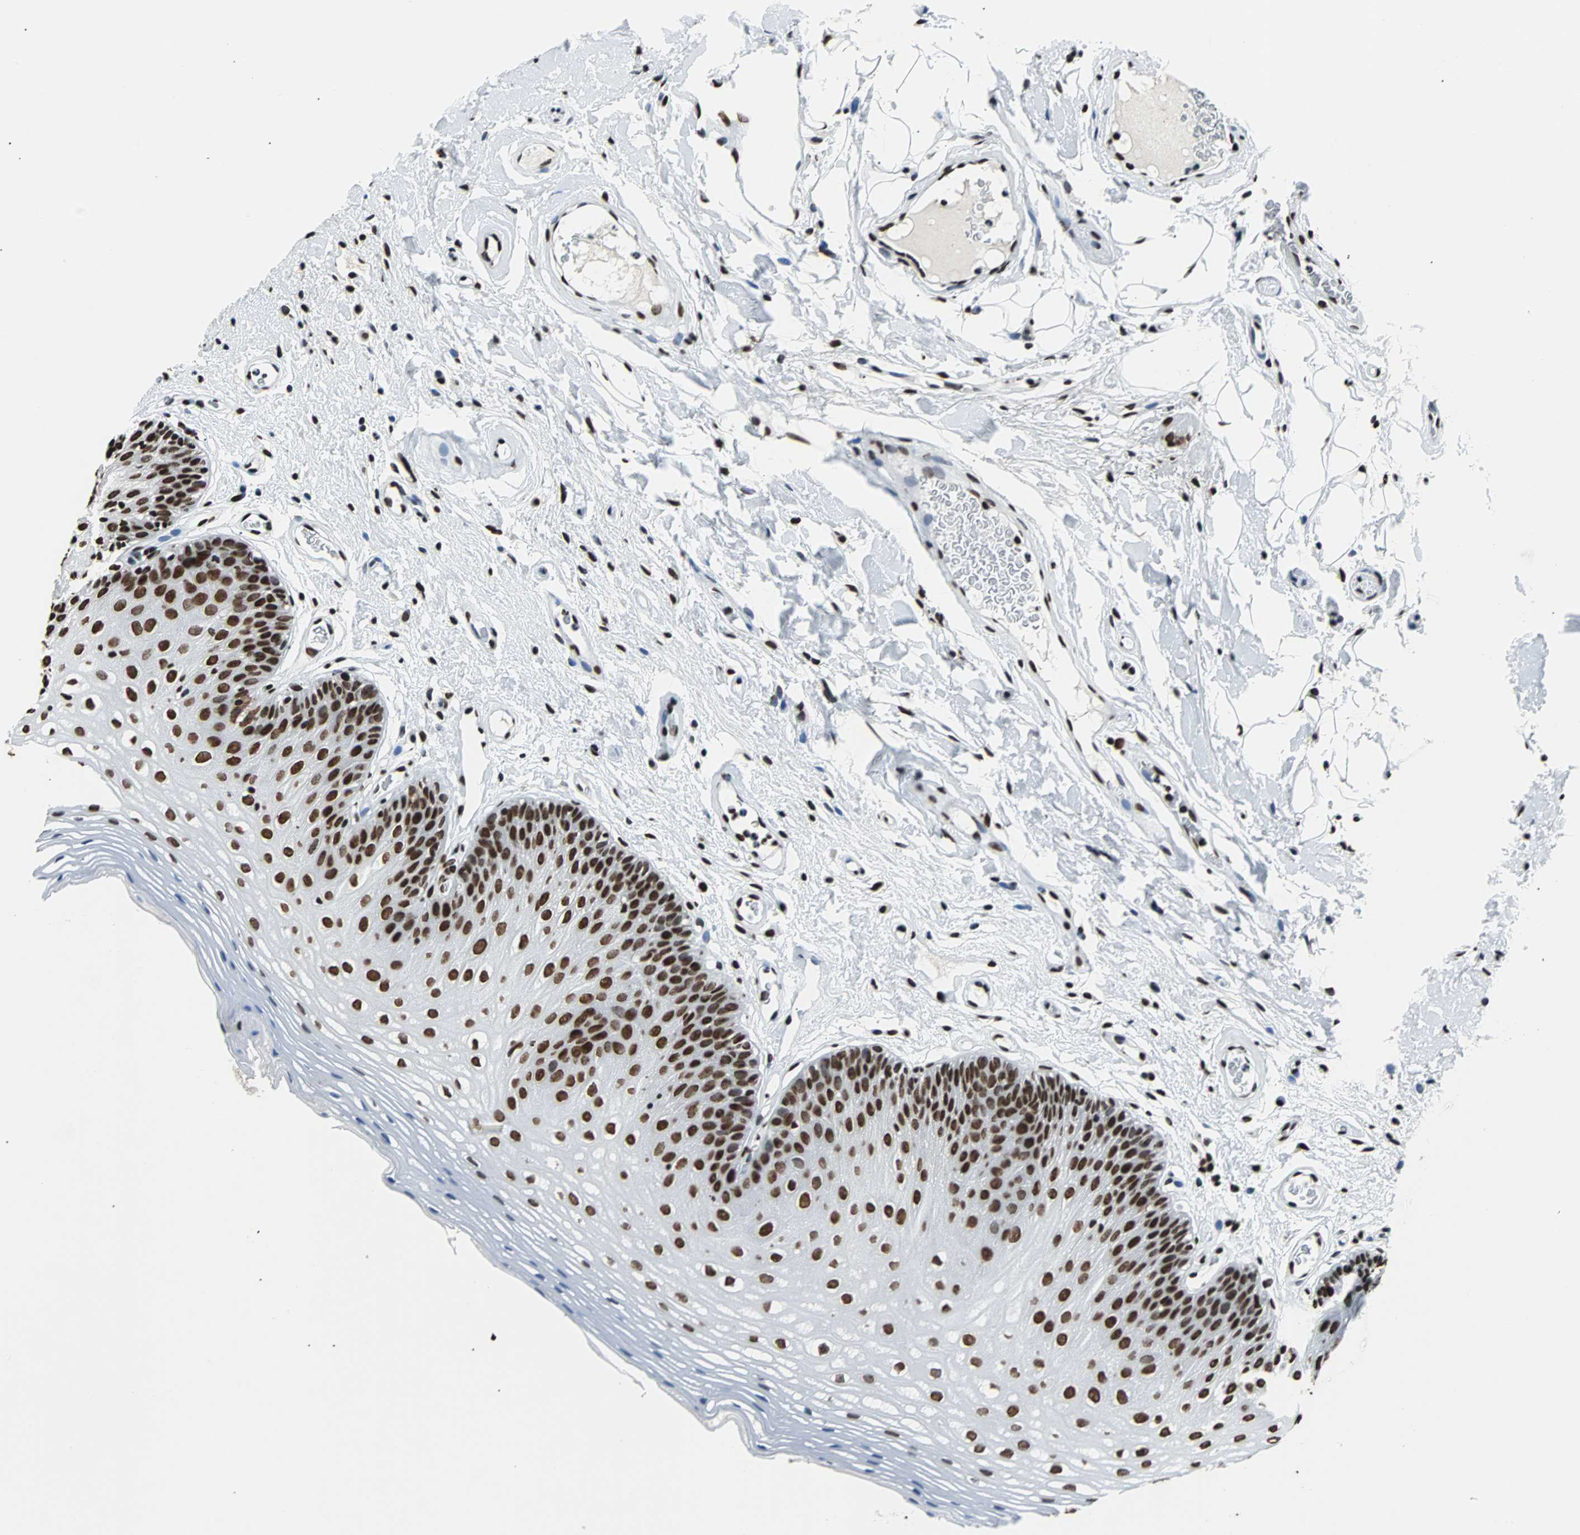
{"staining": {"intensity": "strong", "quantity": ">75%", "location": "nuclear"}, "tissue": "oral mucosa", "cell_type": "Squamous epithelial cells", "image_type": "normal", "snomed": [{"axis": "morphology", "description": "Normal tissue, NOS"}, {"axis": "morphology", "description": "Squamous cell carcinoma, NOS"}, {"axis": "topography", "description": "Skeletal muscle"}, {"axis": "topography", "description": "Oral tissue"}], "caption": "The histopathology image demonstrates staining of normal oral mucosa, revealing strong nuclear protein expression (brown color) within squamous epithelial cells. (DAB (3,3'-diaminobenzidine) IHC, brown staining for protein, blue staining for nuclei).", "gene": "FUBP1", "patient": {"sex": "male", "age": 71}}